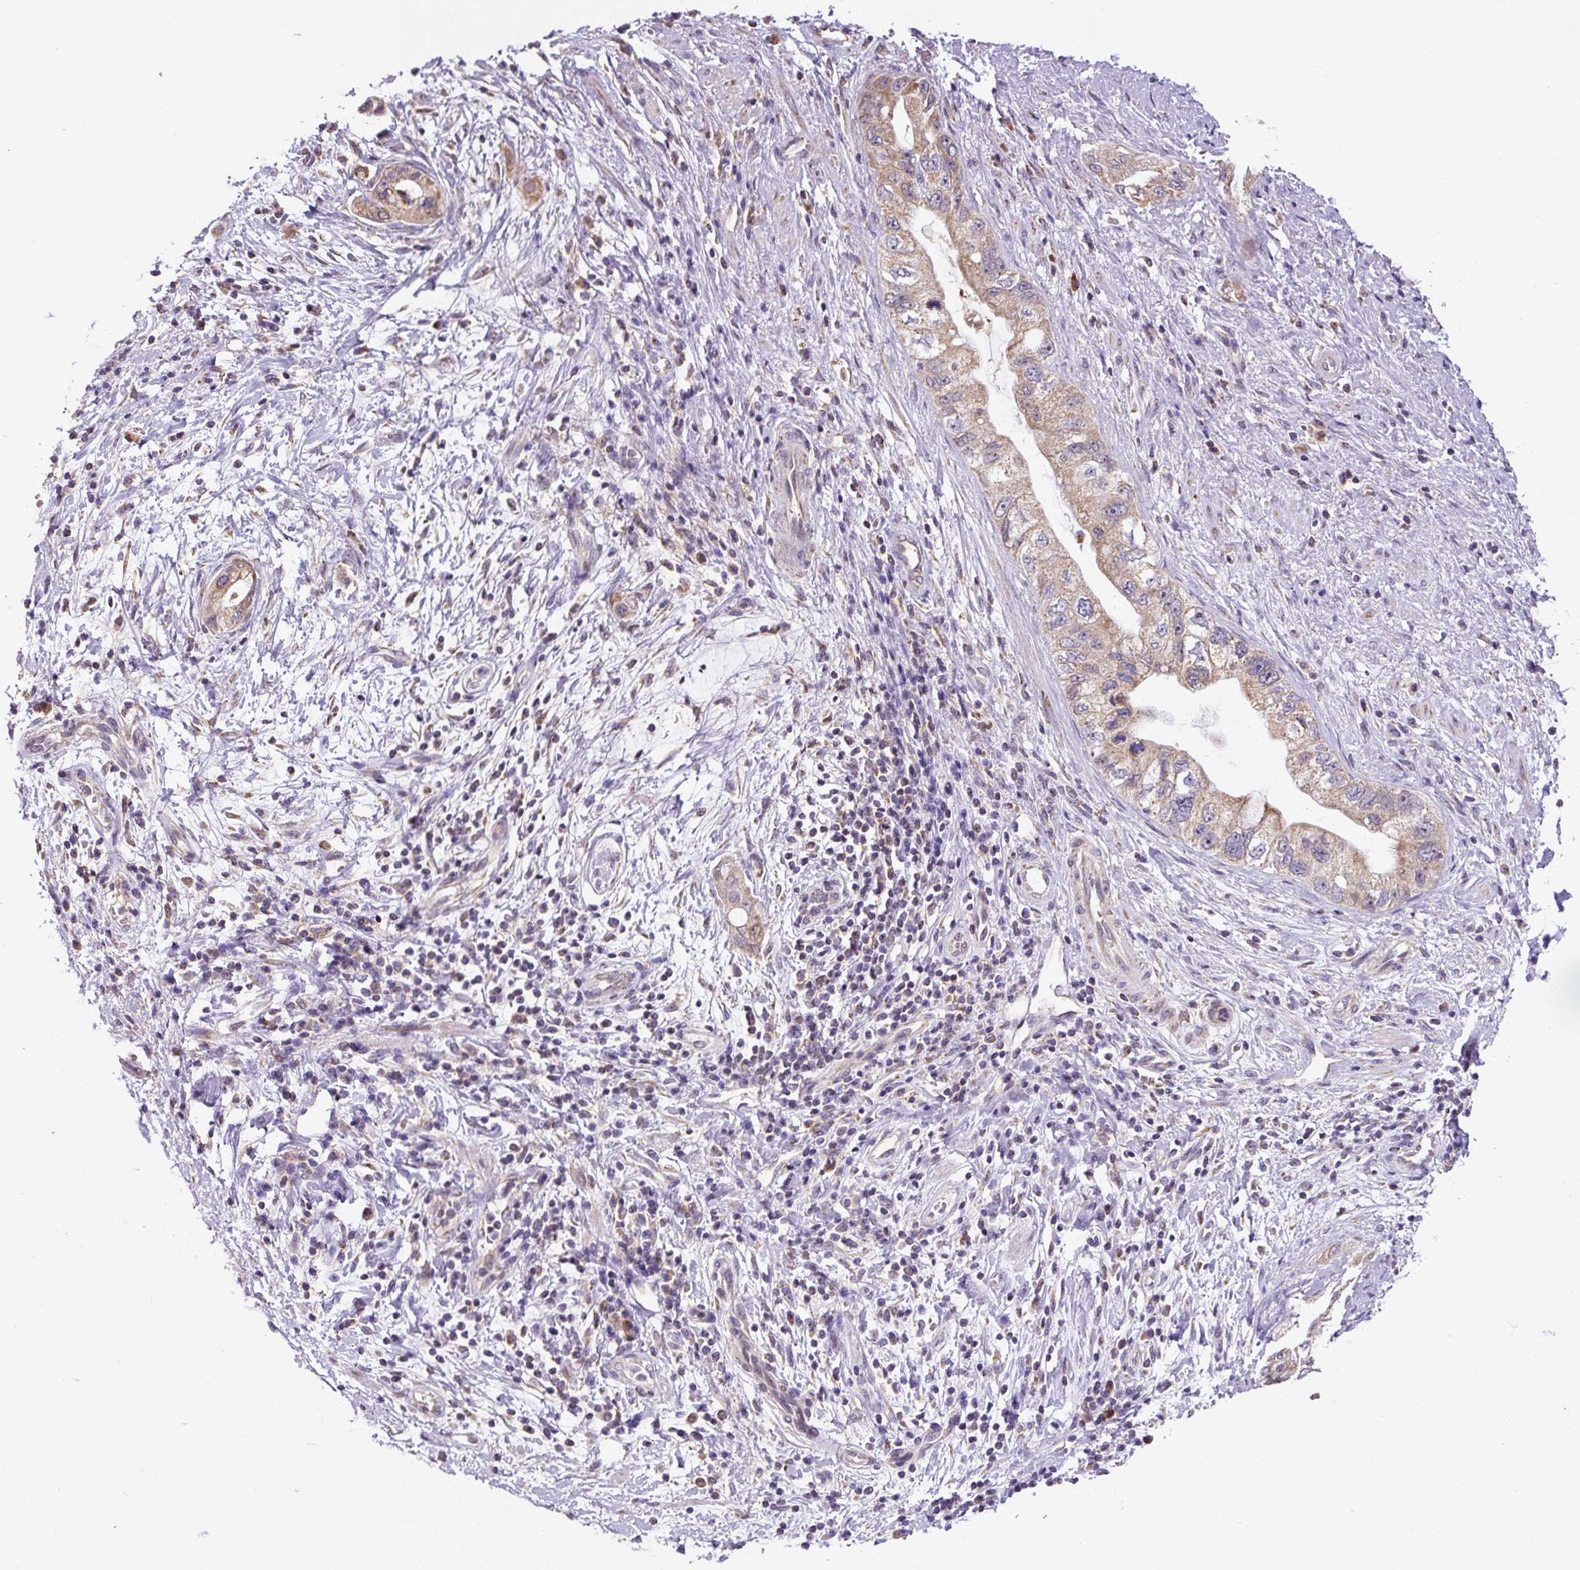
{"staining": {"intensity": "moderate", "quantity": ">75%", "location": "cytoplasmic/membranous"}, "tissue": "pancreatic cancer", "cell_type": "Tumor cells", "image_type": "cancer", "snomed": [{"axis": "morphology", "description": "Adenocarcinoma, NOS"}, {"axis": "topography", "description": "Pancreas"}], "caption": "This histopathology image exhibits IHC staining of adenocarcinoma (pancreatic), with medium moderate cytoplasmic/membranous positivity in approximately >75% of tumor cells.", "gene": "MFSD9", "patient": {"sex": "female", "age": 73}}